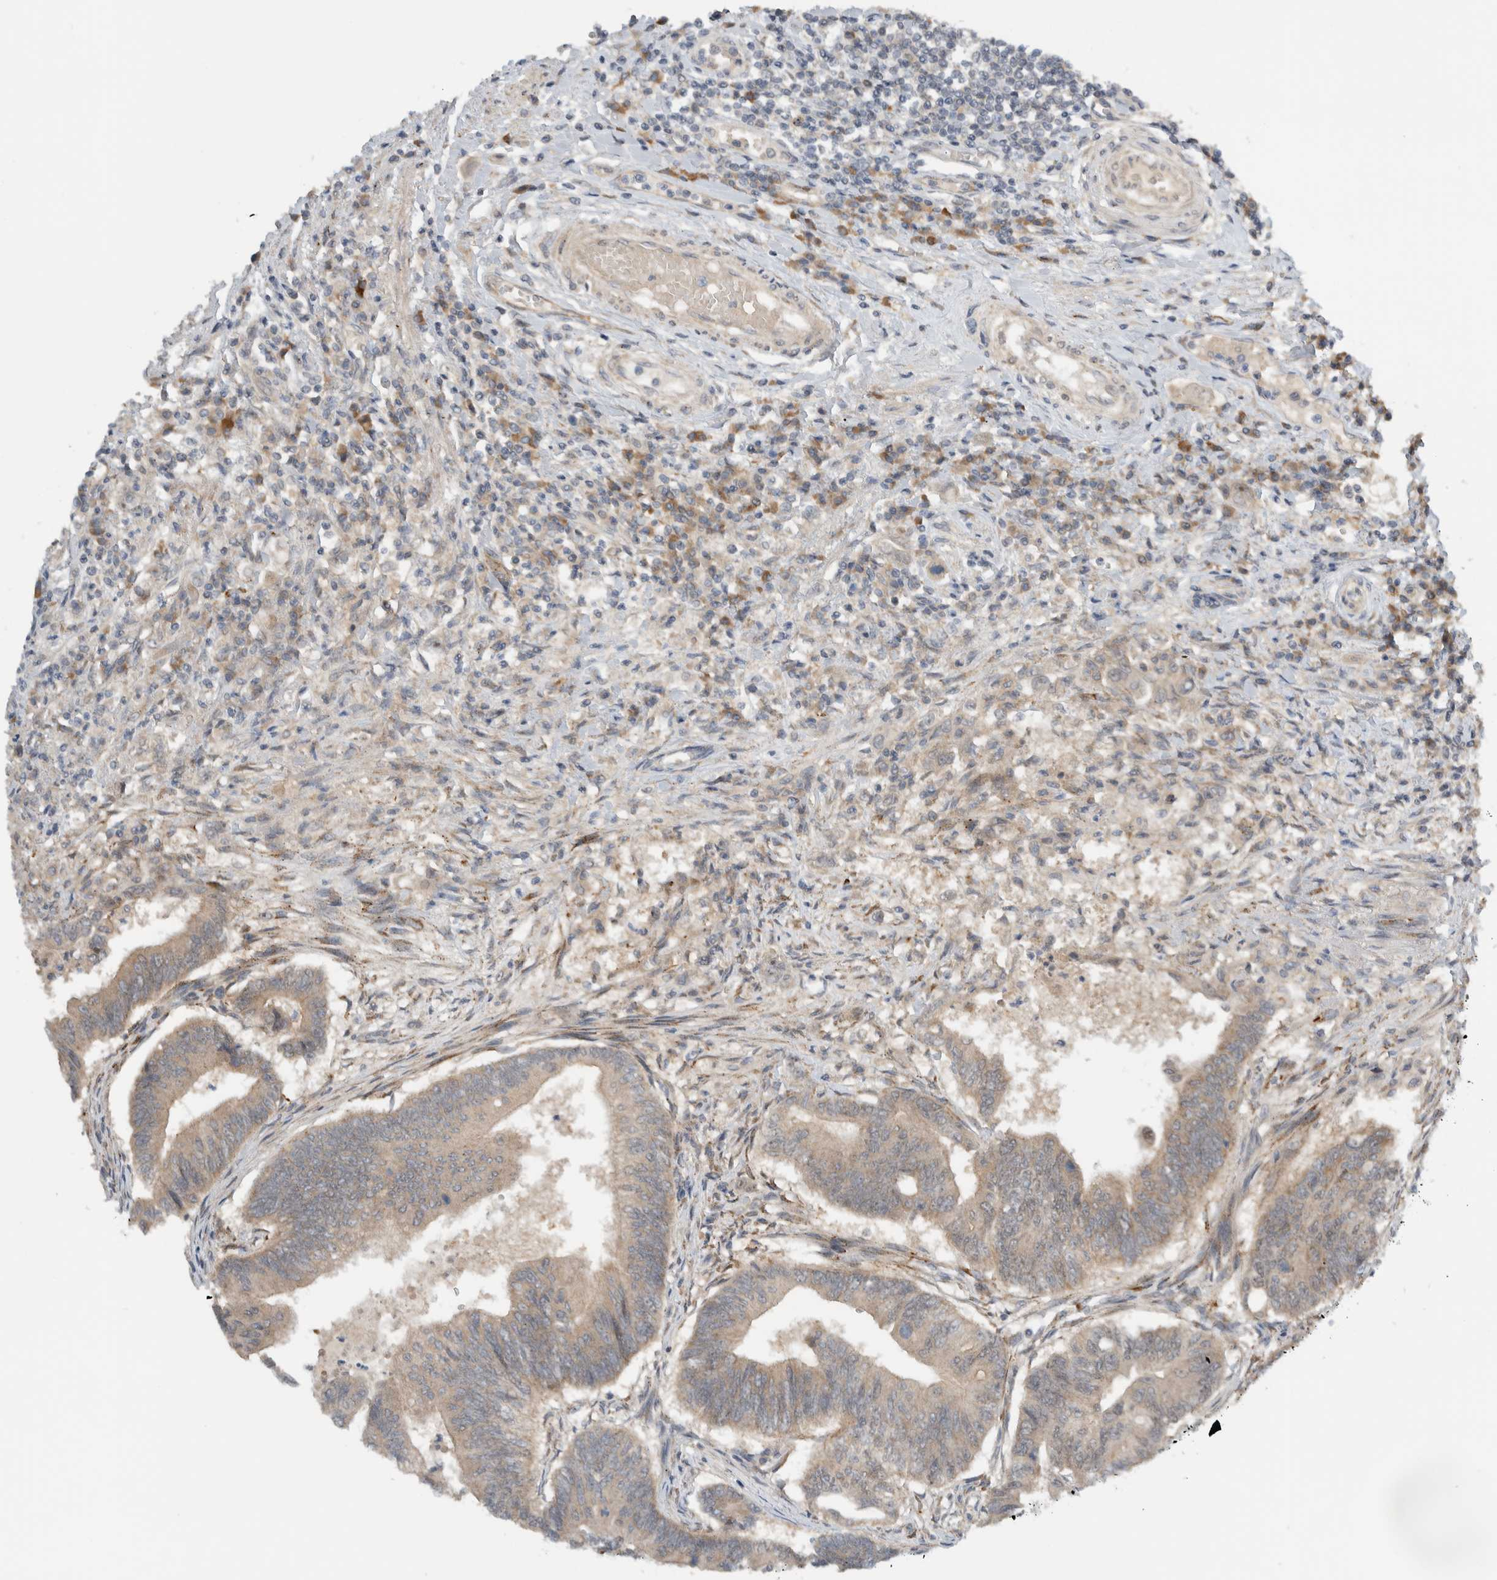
{"staining": {"intensity": "weak", "quantity": ">75%", "location": "cytoplasmic/membranous"}, "tissue": "colorectal cancer", "cell_type": "Tumor cells", "image_type": "cancer", "snomed": [{"axis": "morphology", "description": "Adenoma, NOS"}, {"axis": "morphology", "description": "Adenocarcinoma, NOS"}, {"axis": "topography", "description": "Colon"}], "caption": "Tumor cells display low levels of weak cytoplasmic/membranous positivity in about >75% of cells in human colorectal cancer.", "gene": "MPRIP", "patient": {"sex": "male", "age": 79}}